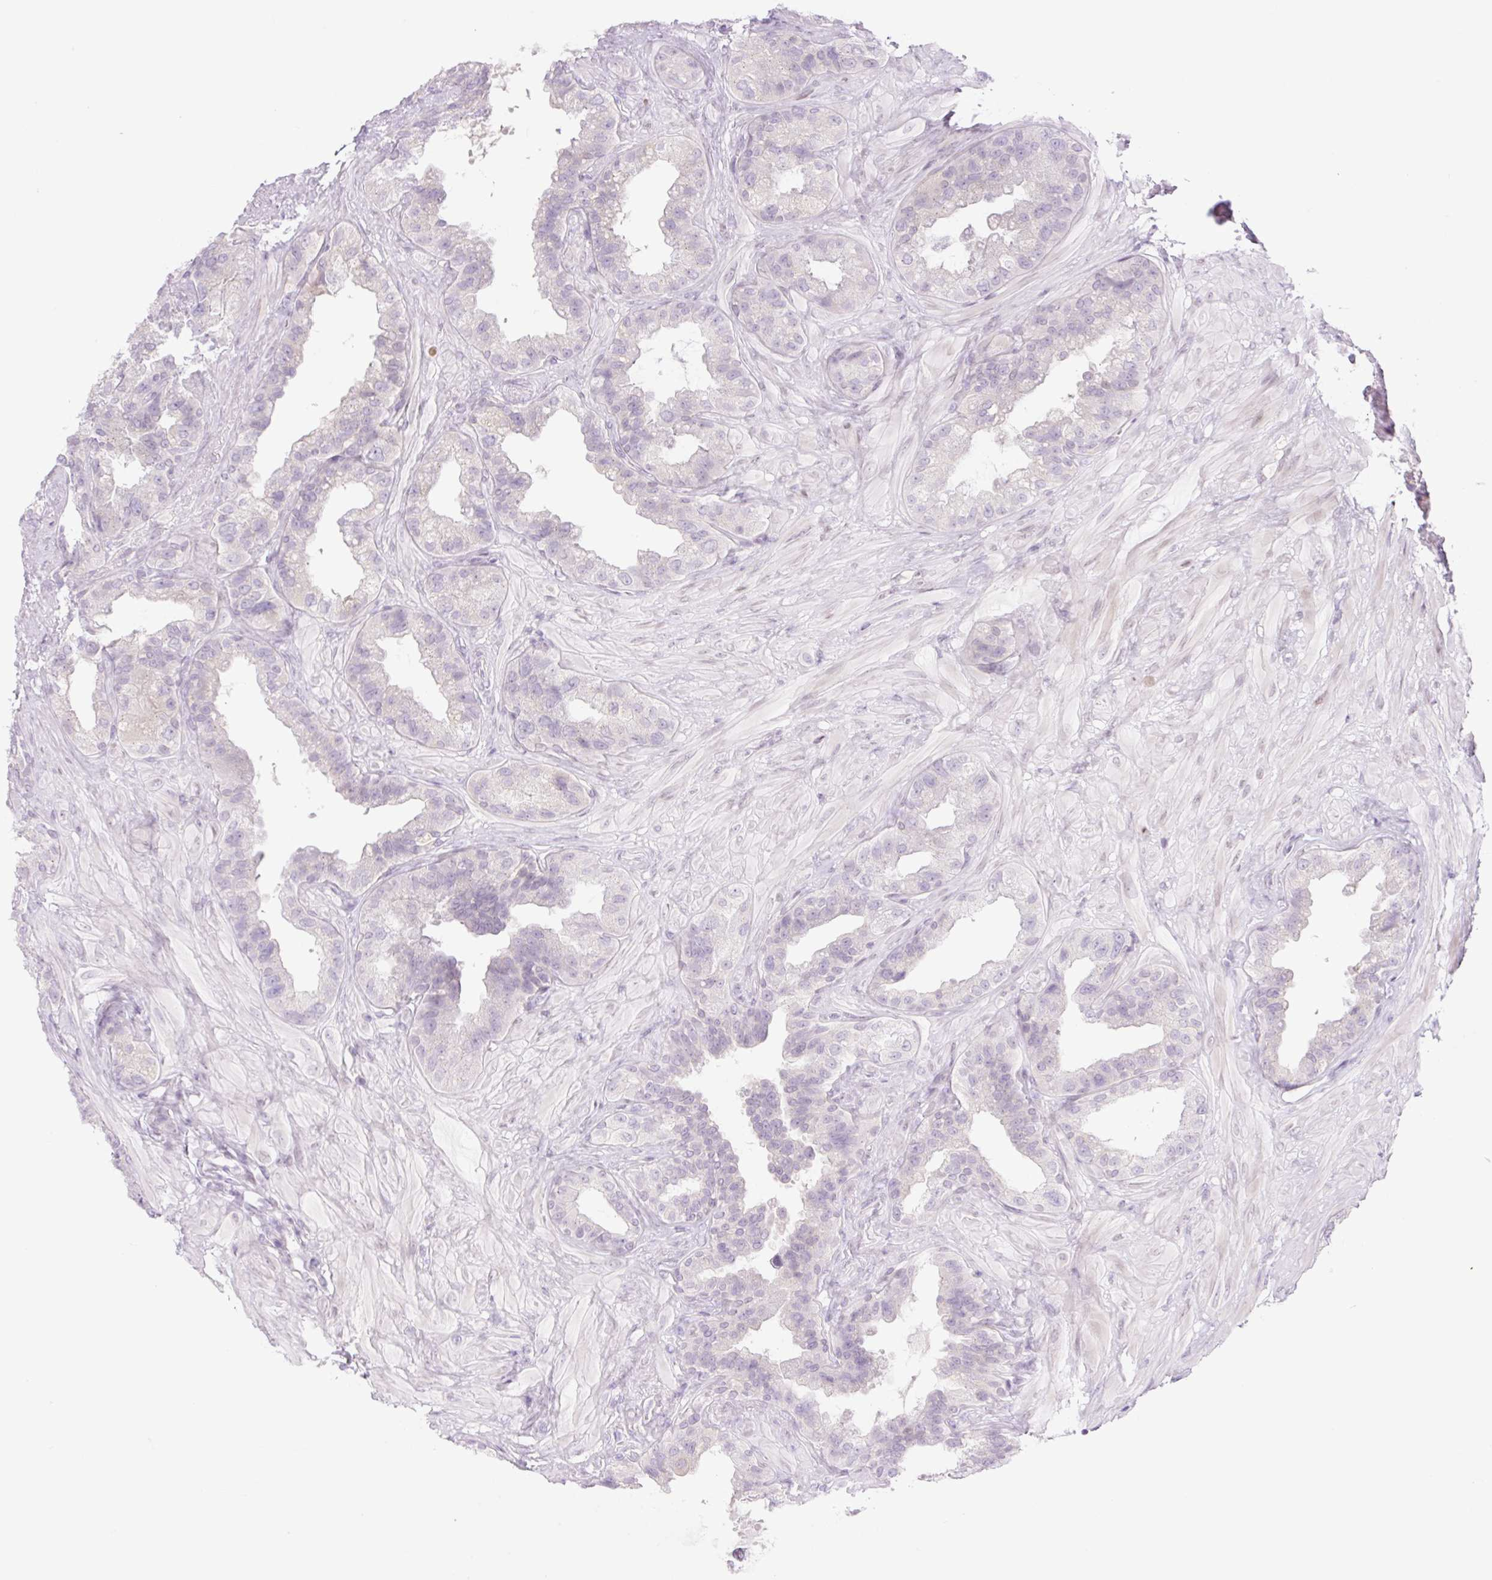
{"staining": {"intensity": "negative", "quantity": "none", "location": "none"}, "tissue": "seminal vesicle", "cell_type": "Glandular cells", "image_type": "normal", "snomed": [{"axis": "morphology", "description": "Normal tissue, NOS"}, {"axis": "topography", "description": "Seminal veicle"}, {"axis": "topography", "description": "Peripheral nerve tissue"}], "caption": "IHC histopathology image of unremarkable seminal vesicle stained for a protein (brown), which reveals no positivity in glandular cells. (DAB (3,3'-diaminobenzidine) immunohistochemistry (IHC) with hematoxylin counter stain).", "gene": "TBX15", "patient": {"sex": "male", "age": 76}}